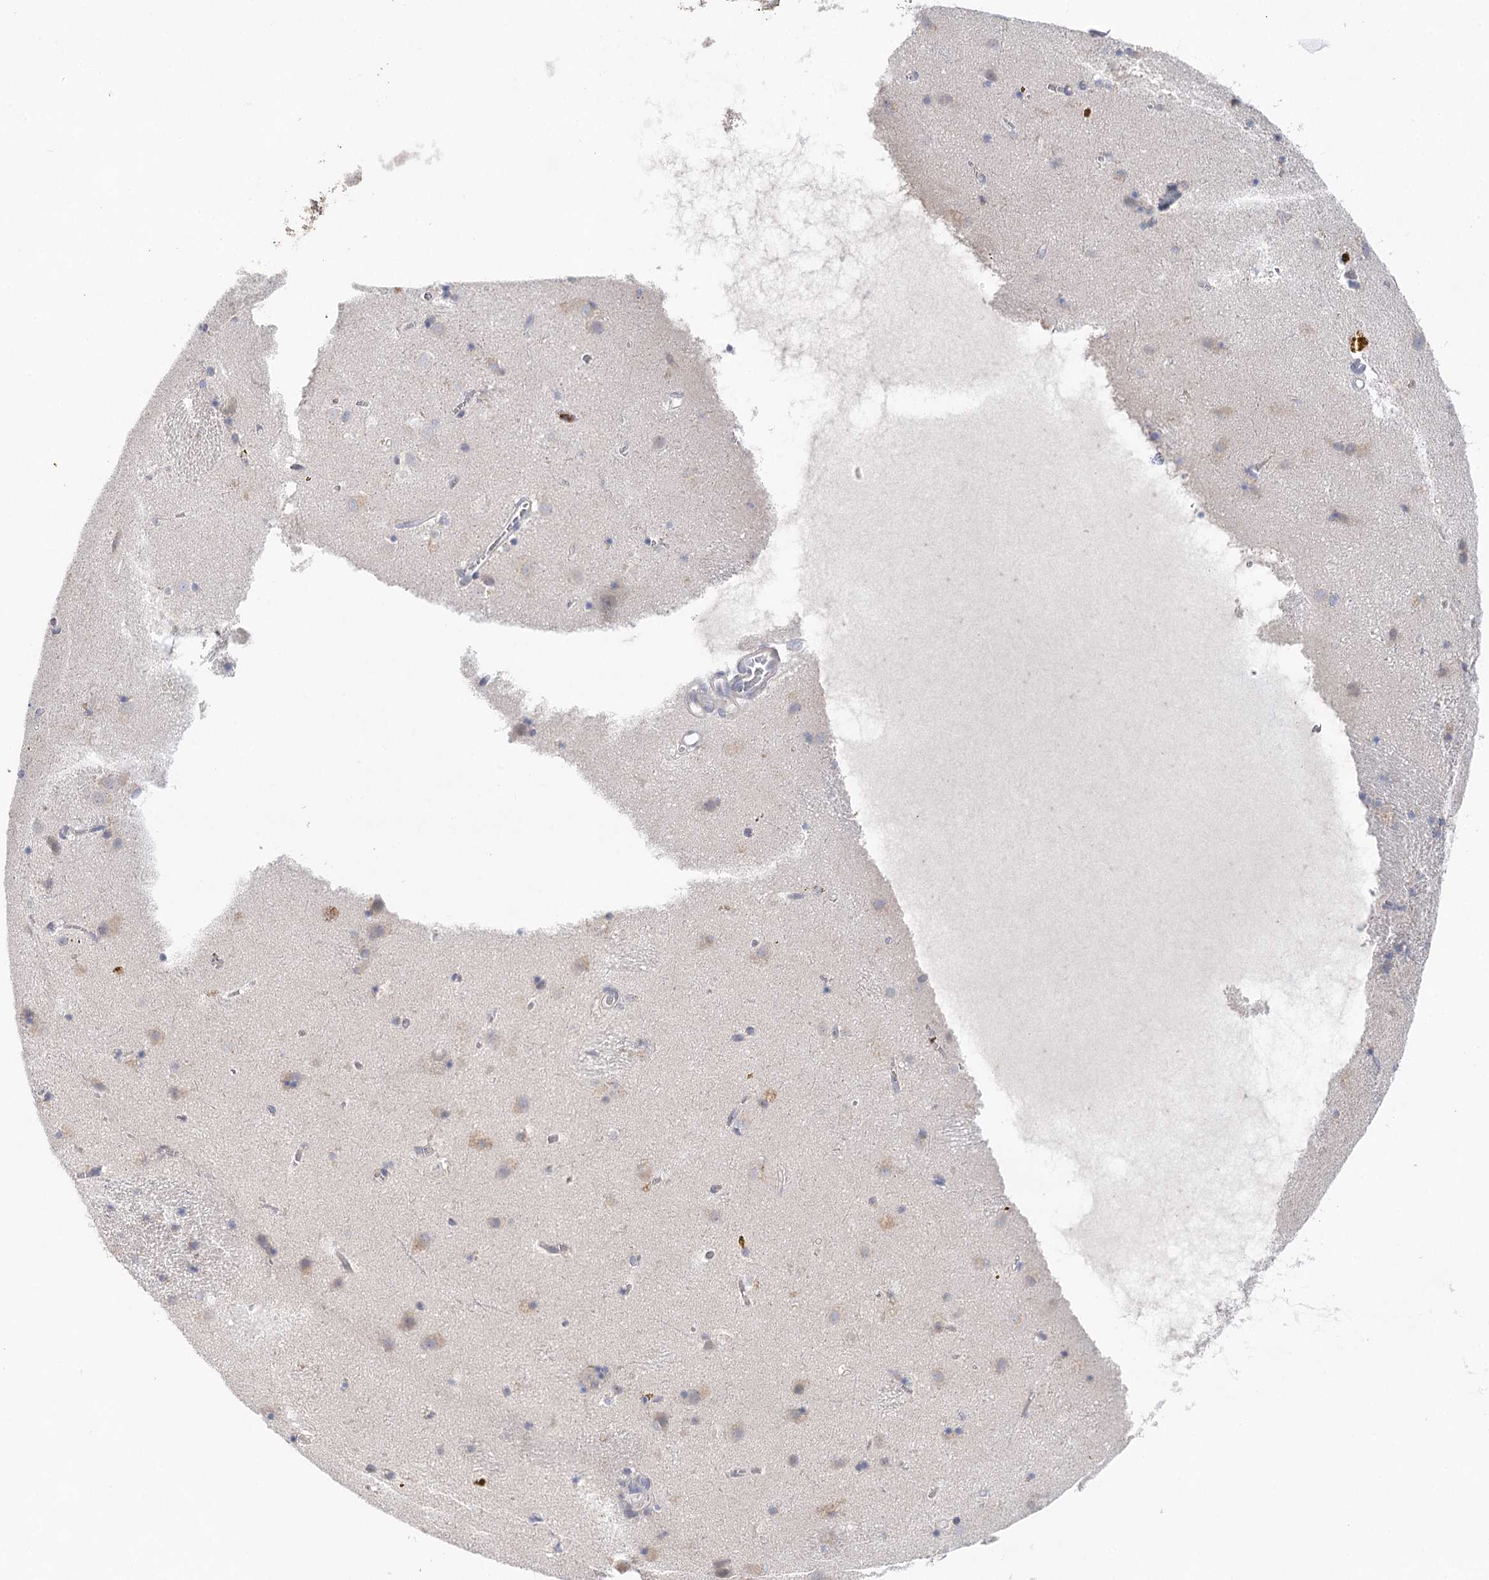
{"staining": {"intensity": "weak", "quantity": "<25%", "location": "cytoplasmic/membranous"}, "tissue": "caudate", "cell_type": "Glial cells", "image_type": "normal", "snomed": [{"axis": "morphology", "description": "Normal tissue, NOS"}, {"axis": "topography", "description": "Lateral ventricle wall"}], "caption": "Glial cells show no significant staining in unremarkable caudate.", "gene": "BLTP1", "patient": {"sex": "male", "age": 70}}